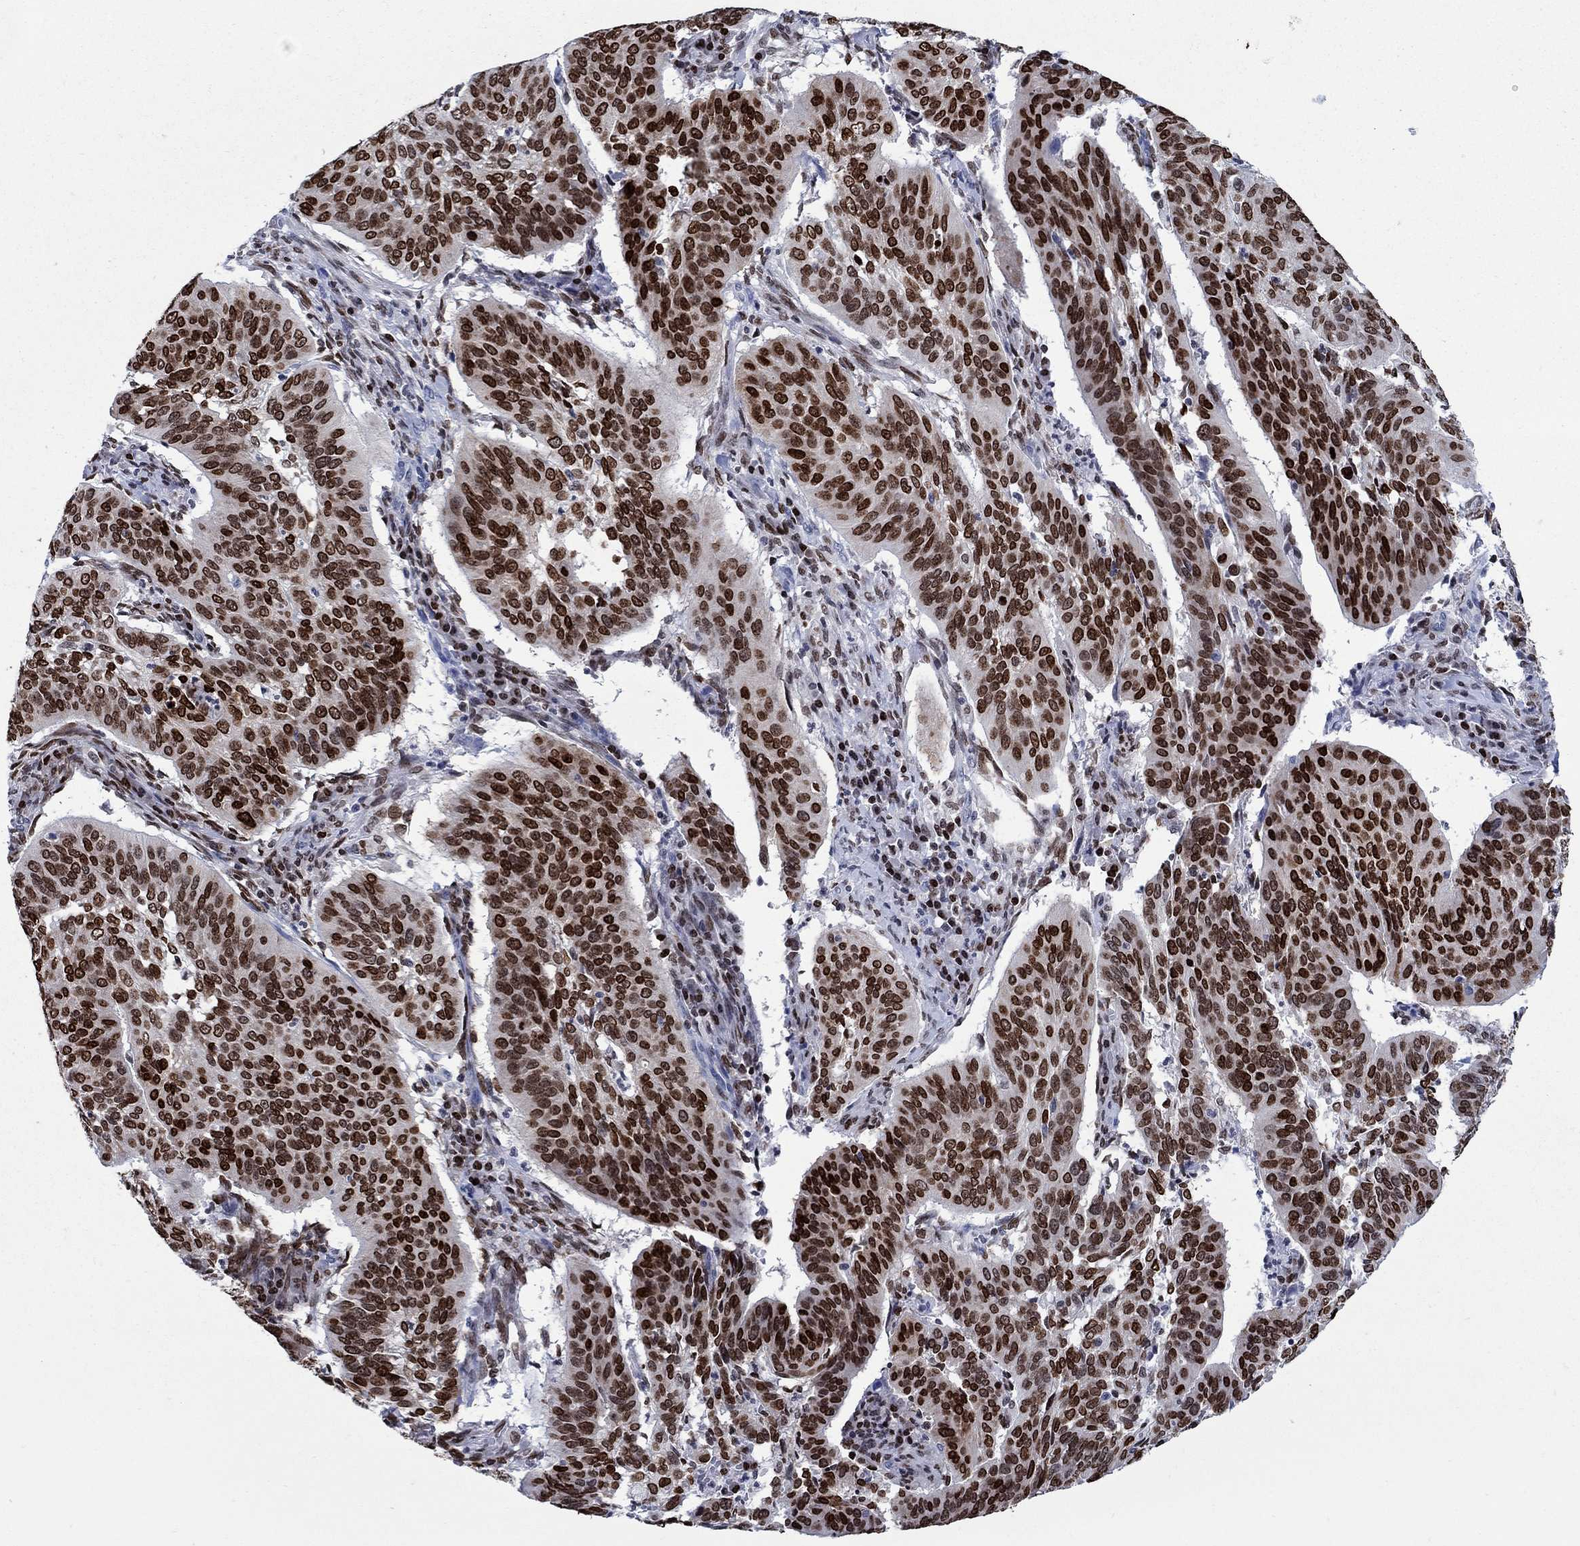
{"staining": {"intensity": "strong", "quantity": ">75%", "location": "nuclear"}, "tissue": "cervical cancer", "cell_type": "Tumor cells", "image_type": "cancer", "snomed": [{"axis": "morphology", "description": "Normal tissue, NOS"}, {"axis": "morphology", "description": "Squamous cell carcinoma, NOS"}, {"axis": "topography", "description": "Cervix"}], "caption": "Human cervical cancer stained for a protein (brown) shows strong nuclear positive staining in about >75% of tumor cells.", "gene": "HMGA1", "patient": {"sex": "female", "age": 39}}